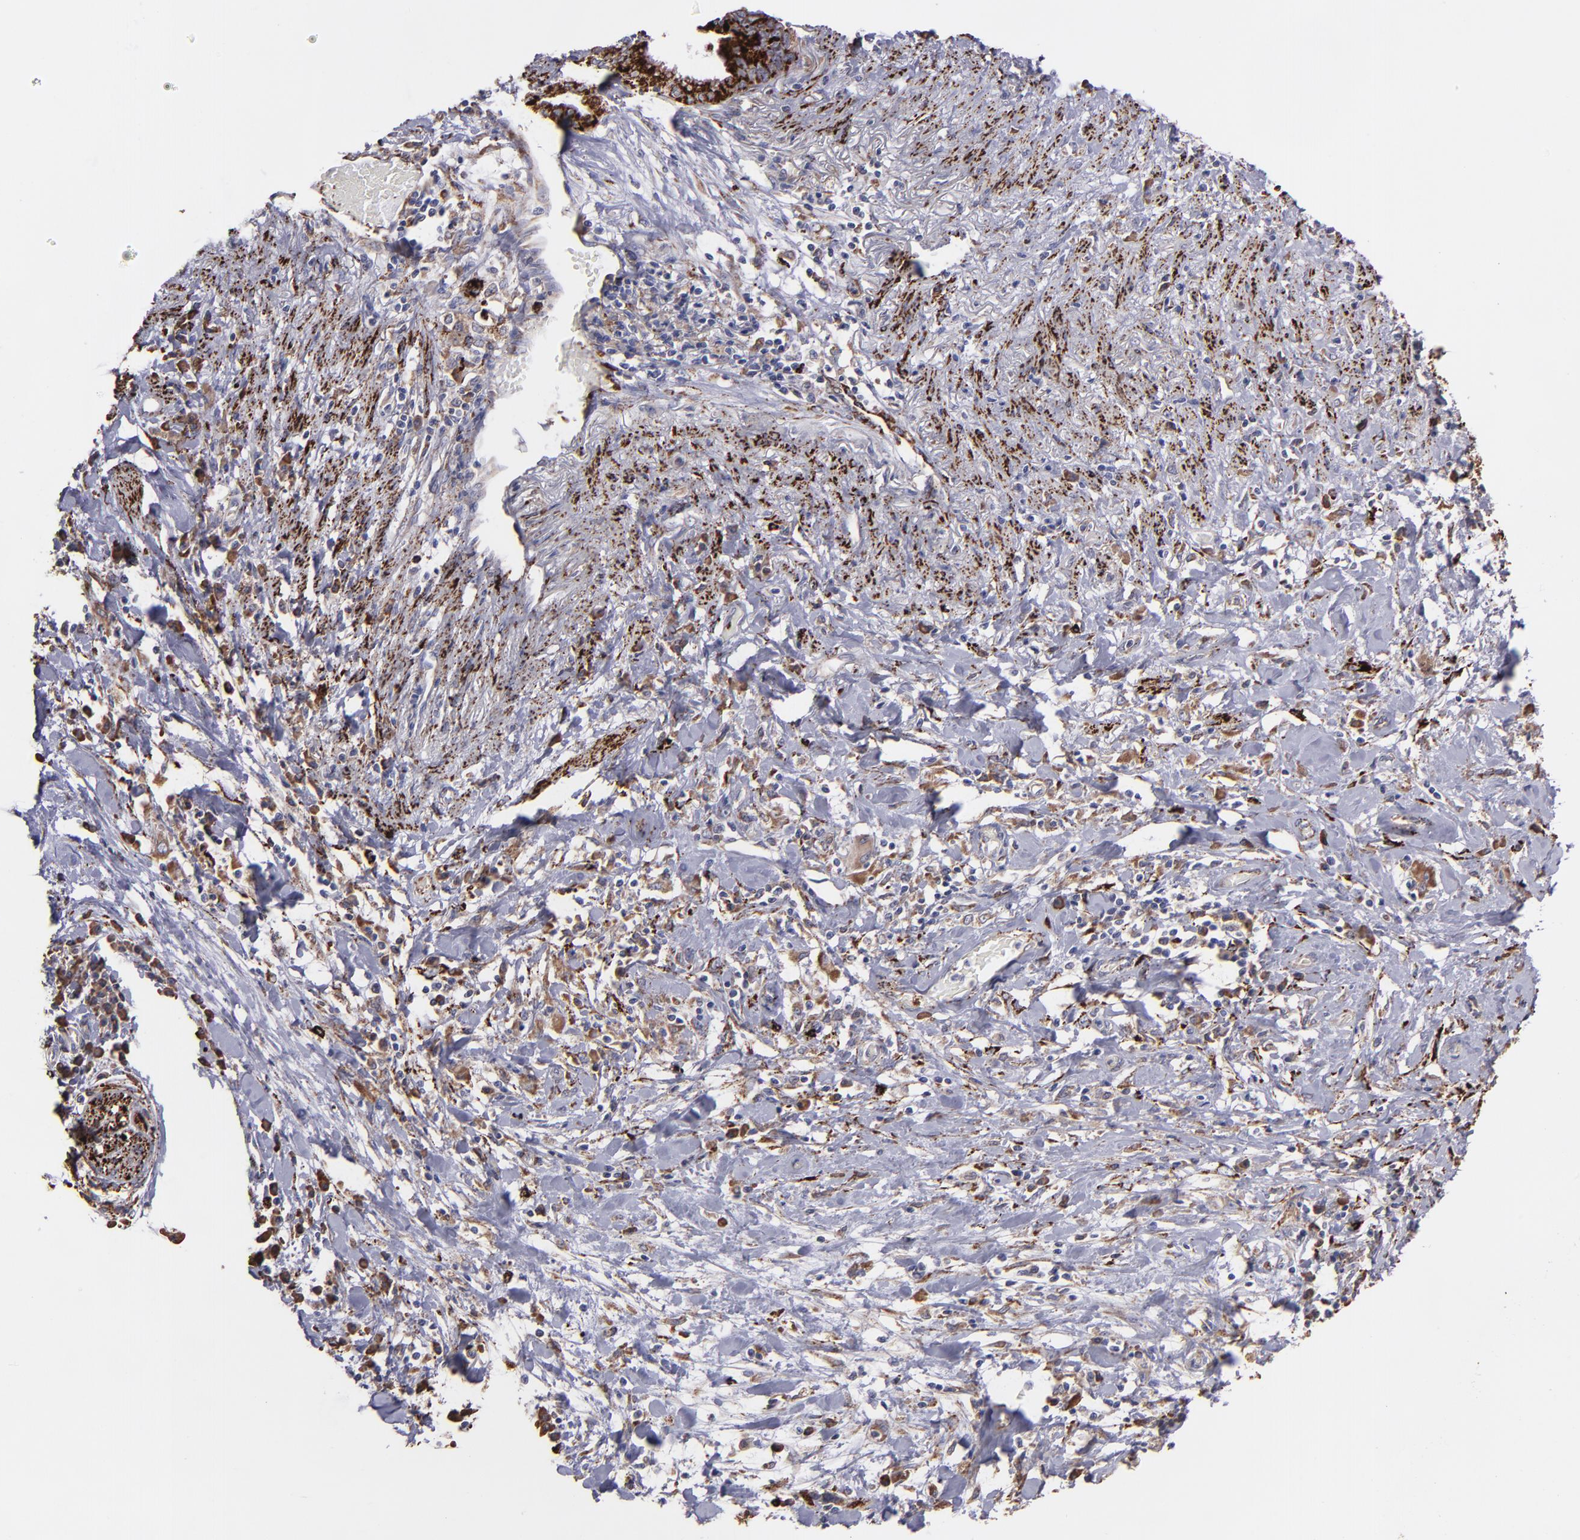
{"staining": {"intensity": "strong", "quantity": ">75%", "location": "cytoplasmic/membranous"}, "tissue": "pancreatic cancer", "cell_type": "Tumor cells", "image_type": "cancer", "snomed": [{"axis": "morphology", "description": "Adenocarcinoma, NOS"}, {"axis": "topography", "description": "Pancreas"}], "caption": "Adenocarcinoma (pancreatic) stained for a protein shows strong cytoplasmic/membranous positivity in tumor cells. The staining was performed using DAB (3,3'-diaminobenzidine) to visualize the protein expression in brown, while the nuclei were stained in blue with hematoxylin (Magnification: 20x).", "gene": "MAOB", "patient": {"sex": "female", "age": 64}}